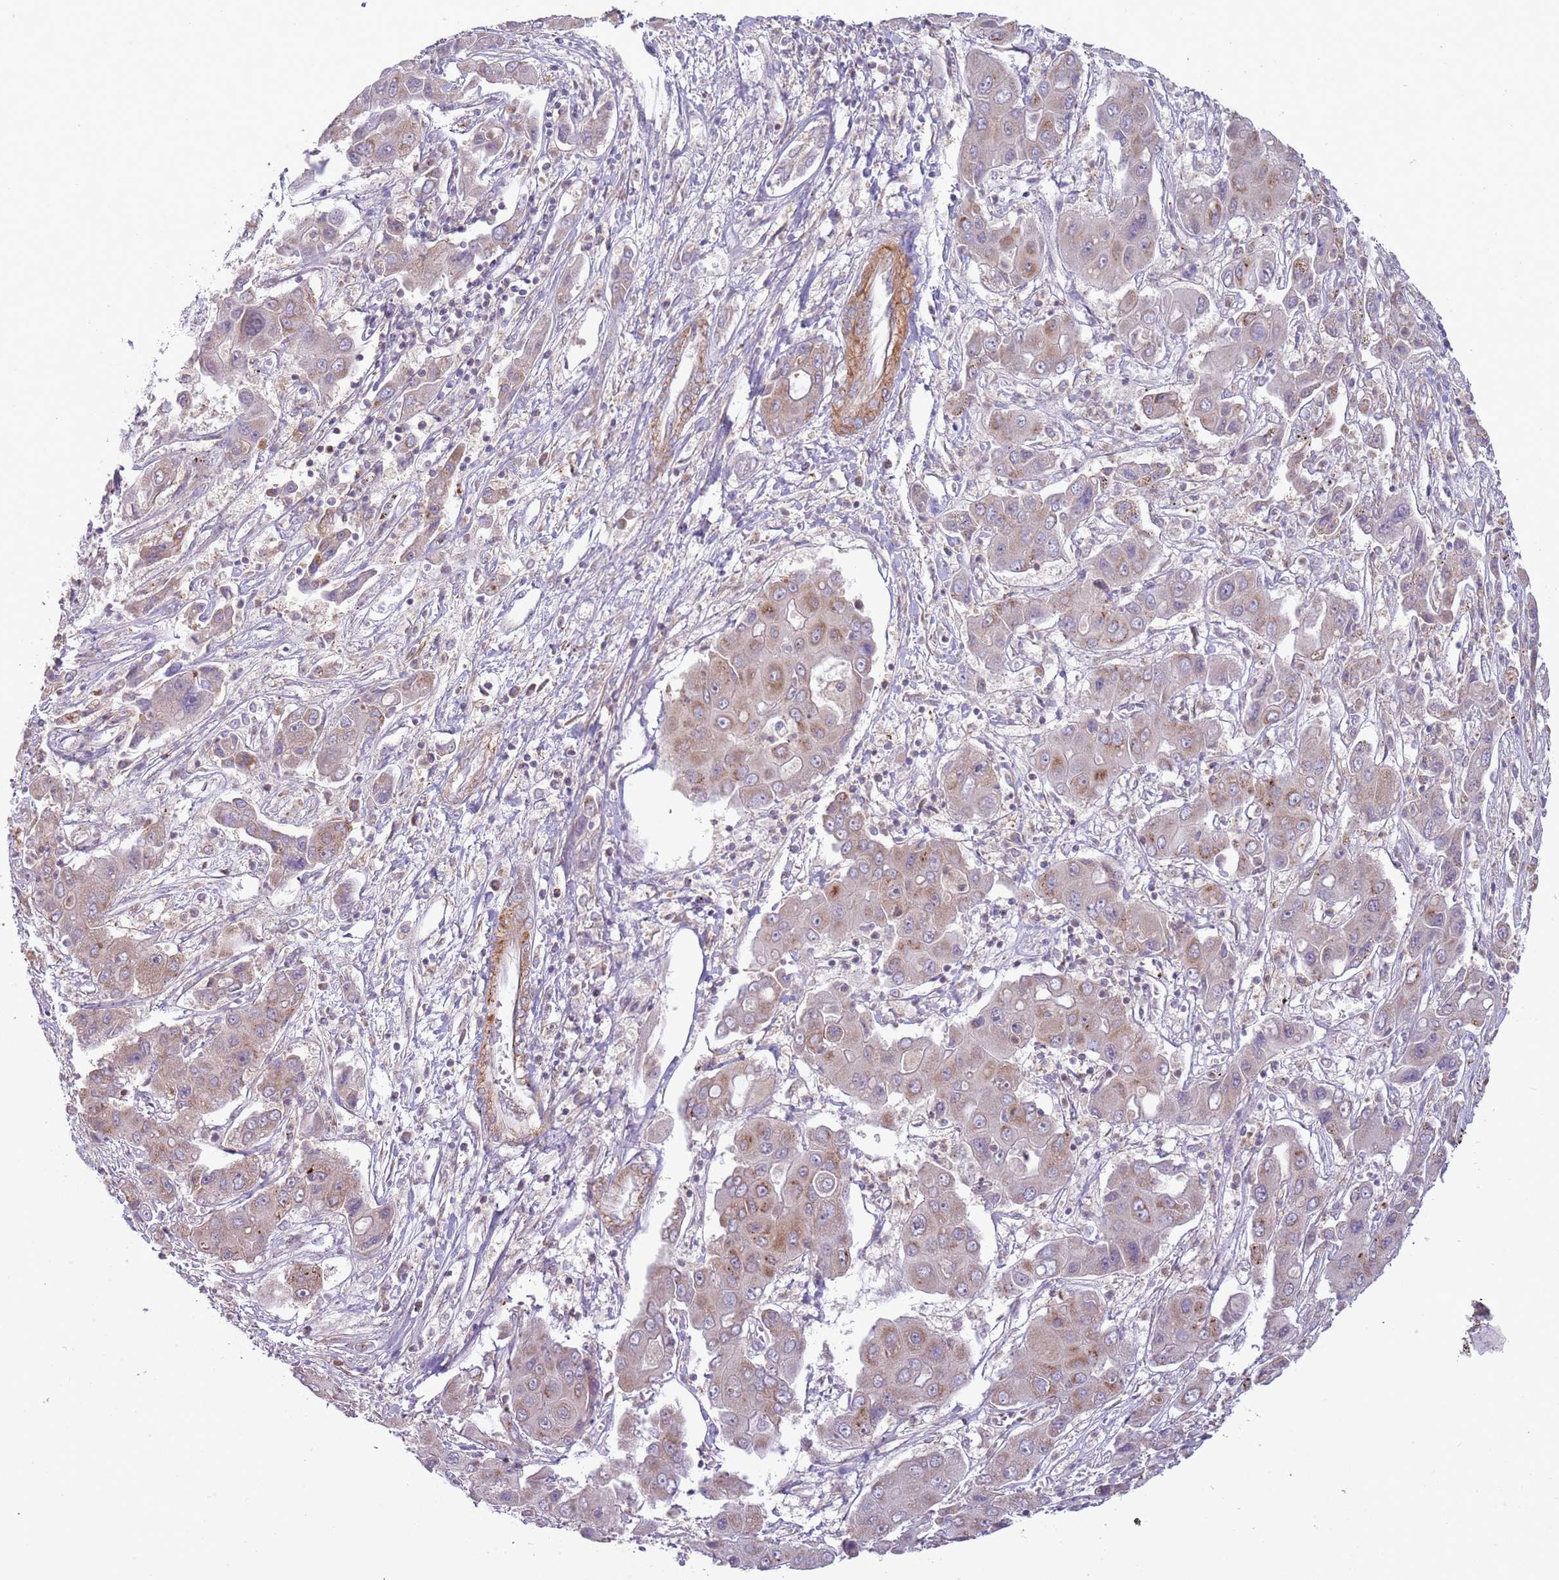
{"staining": {"intensity": "weak", "quantity": "25%-75%", "location": "cytoplasmic/membranous"}, "tissue": "liver cancer", "cell_type": "Tumor cells", "image_type": "cancer", "snomed": [{"axis": "morphology", "description": "Cholangiocarcinoma"}, {"axis": "topography", "description": "Liver"}], "caption": "Immunohistochemical staining of liver cholangiocarcinoma displays weak cytoplasmic/membranous protein positivity in about 25%-75% of tumor cells.", "gene": "DTD2", "patient": {"sex": "male", "age": 67}}